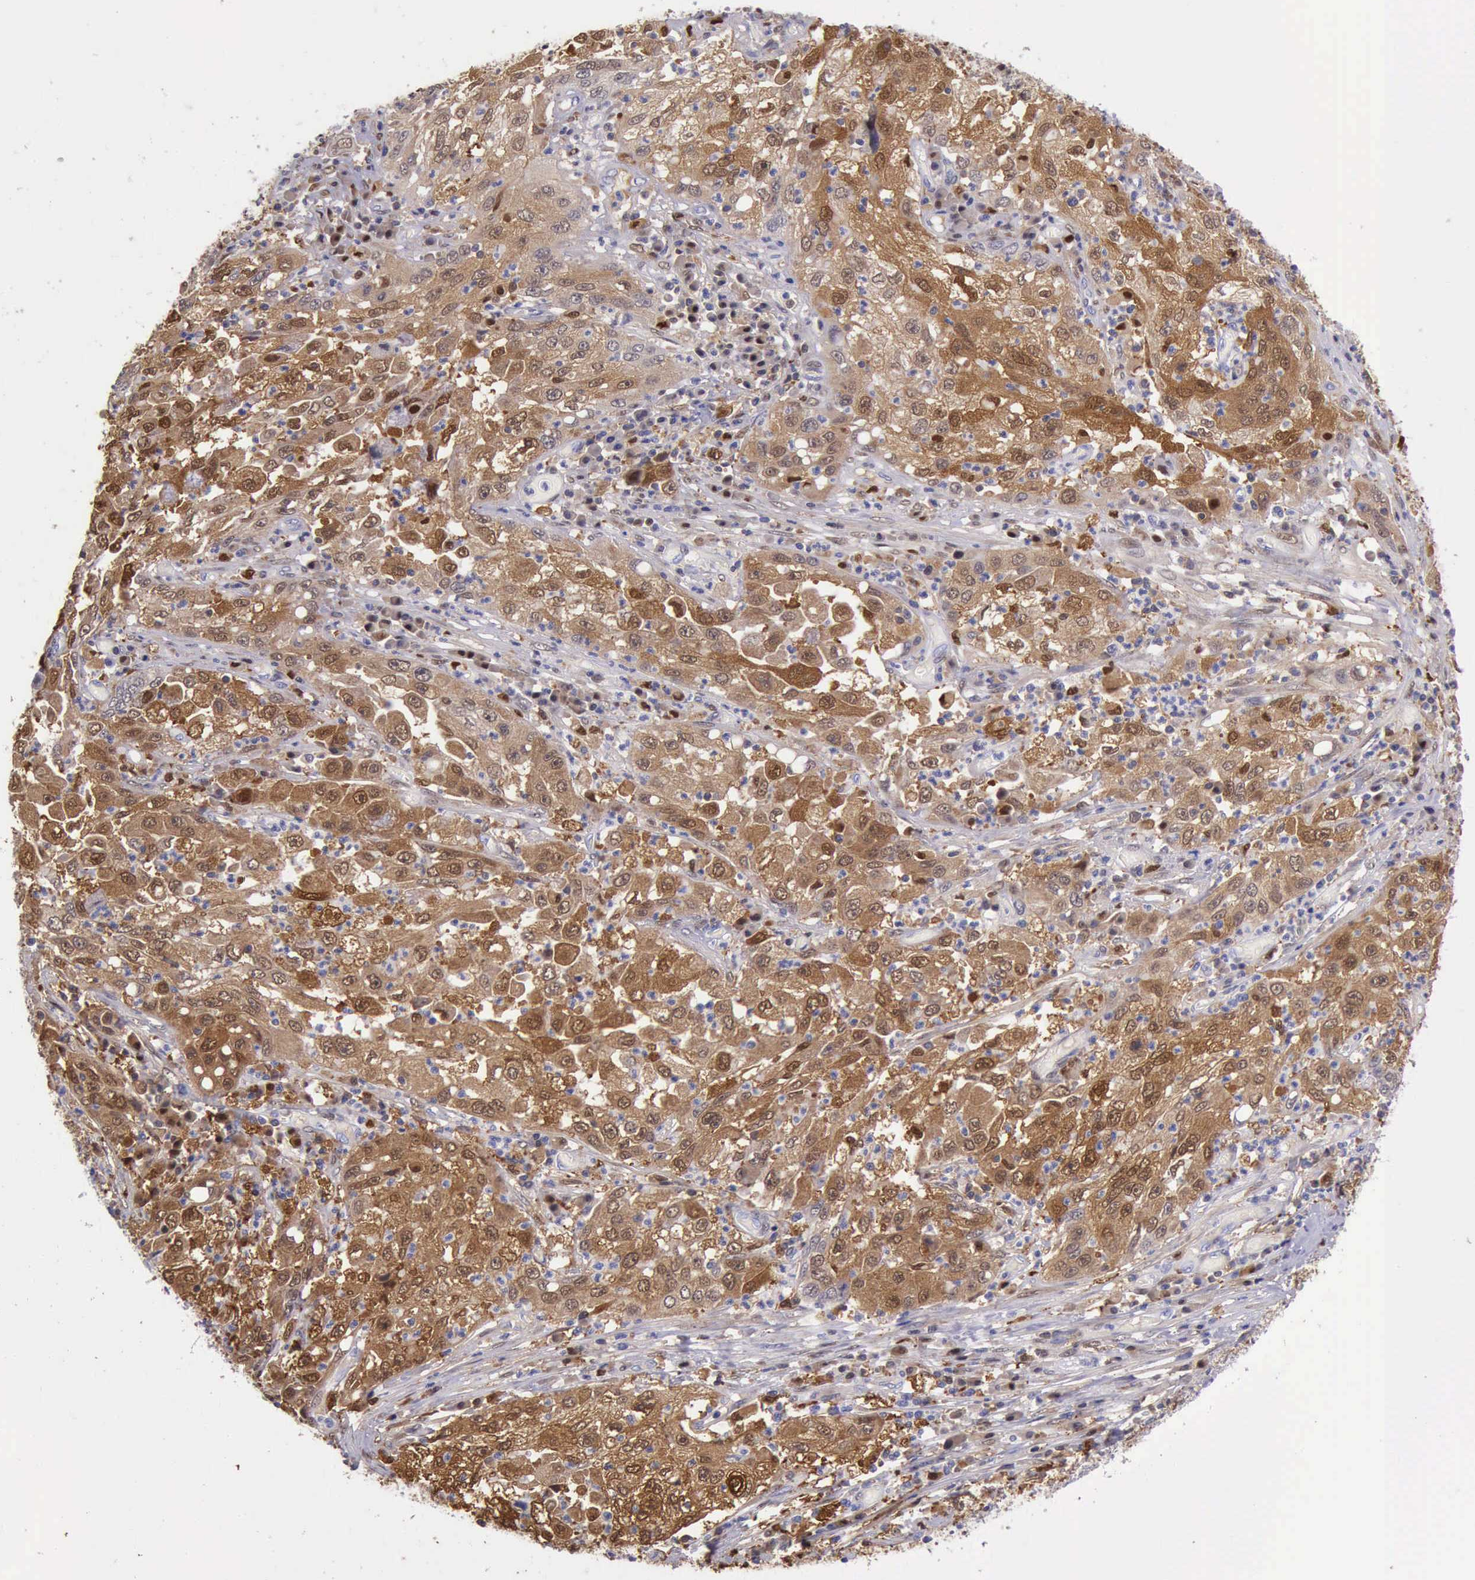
{"staining": {"intensity": "strong", "quantity": "25%-75%", "location": "cytoplasmic/membranous,nuclear"}, "tissue": "cervical cancer", "cell_type": "Tumor cells", "image_type": "cancer", "snomed": [{"axis": "morphology", "description": "Squamous cell carcinoma, NOS"}, {"axis": "topography", "description": "Cervix"}], "caption": "Protein staining demonstrates strong cytoplasmic/membranous and nuclear positivity in about 25%-75% of tumor cells in cervical squamous cell carcinoma.", "gene": "TYMP", "patient": {"sex": "female", "age": 36}}